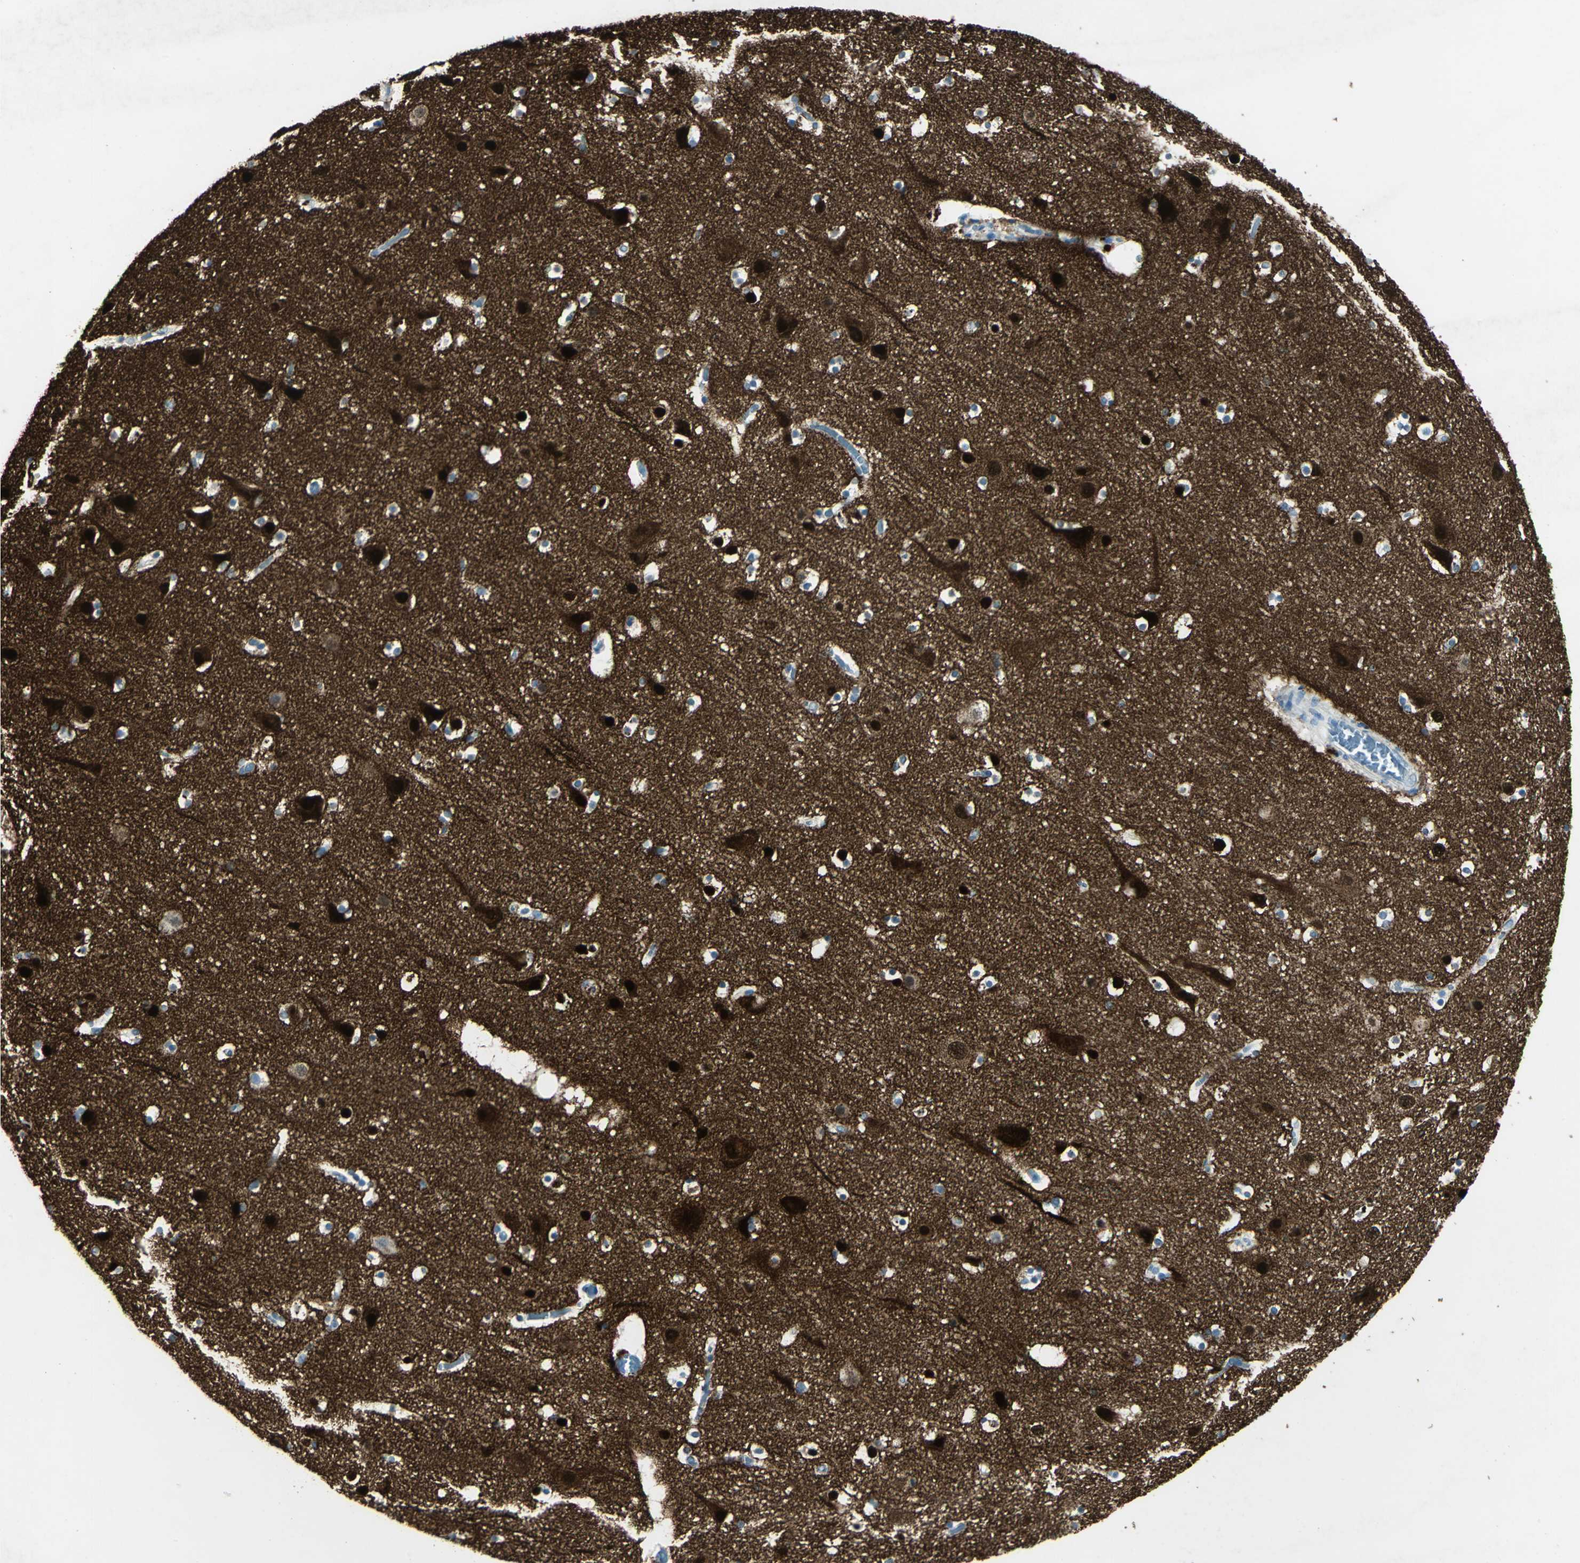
{"staining": {"intensity": "negative", "quantity": "none", "location": "none"}, "tissue": "cerebral cortex", "cell_type": "Endothelial cells", "image_type": "normal", "snomed": [{"axis": "morphology", "description": "Normal tissue, NOS"}, {"axis": "topography", "description": "Cerebral cortex"}], "caption": "Normal cerebral cortex was stained to show a protein in brown. There is no significant expression in endothelial cells.", "gene": "CAMK2B", "patient": {"sex": "male", "age": 45}}